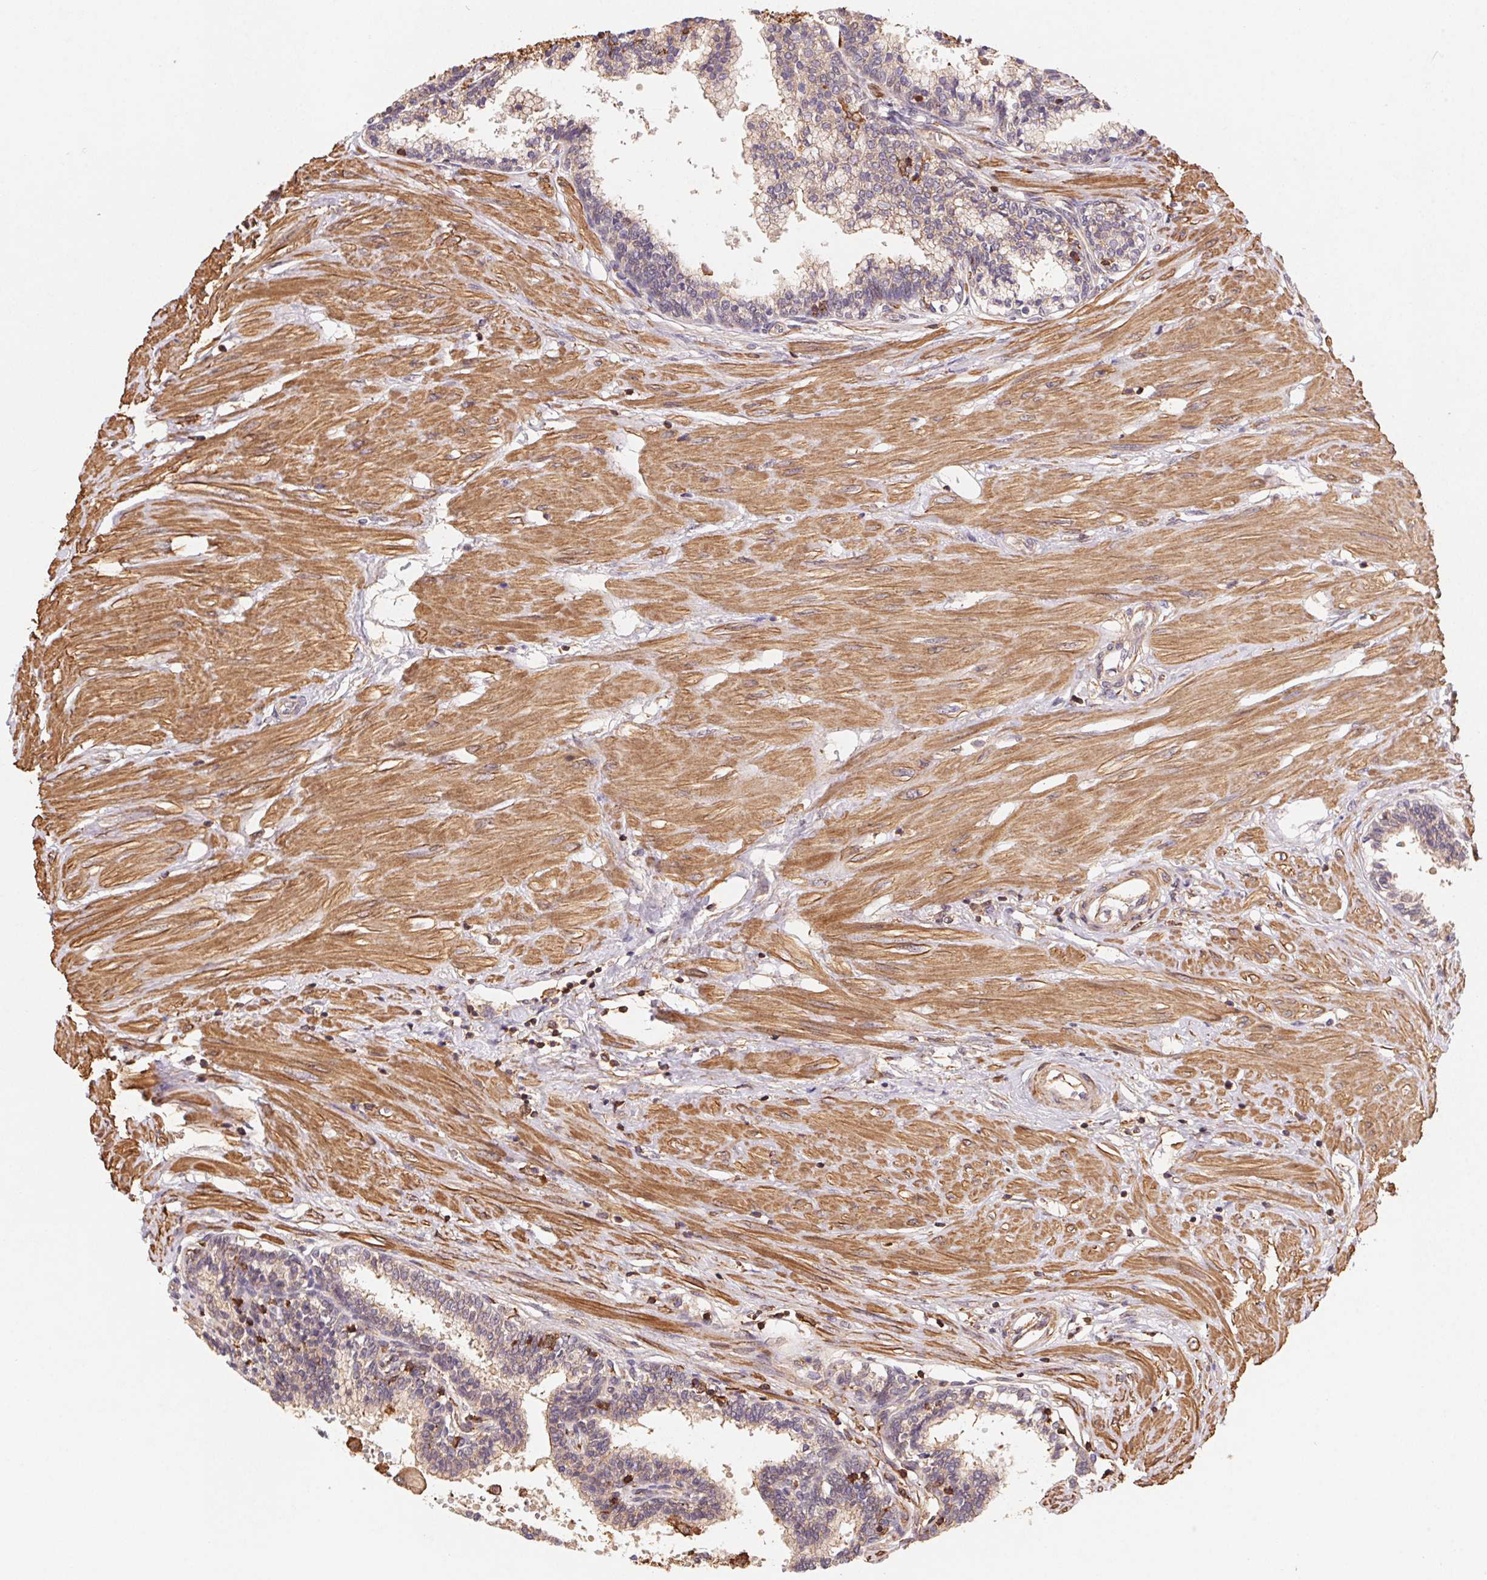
{"staining": {"intensity": "weak", "quantity": "25%-75%", "location": "cytoplasmic/membranous"}, "tissue": "prostate", "cell_type": "Glandular cells", "image_type": "normal", "snomed": [{"axis": "morphology", "description": "Normal tissue, NOS"}, {"axis": "topography", "description": "Prostate"}], "caption": "Normal prostate demonstrates weak cytoplasmic/membranous staining in approximately 25%-75% of glandular cells, visualized by immunohistochemistry. (DAB (3,3'-diaminobenzidine) IHC, brown staining for protein, blue staining for nuclei).", "gene": "ATG10", "patient": {"sex": "male", "age": 55}}